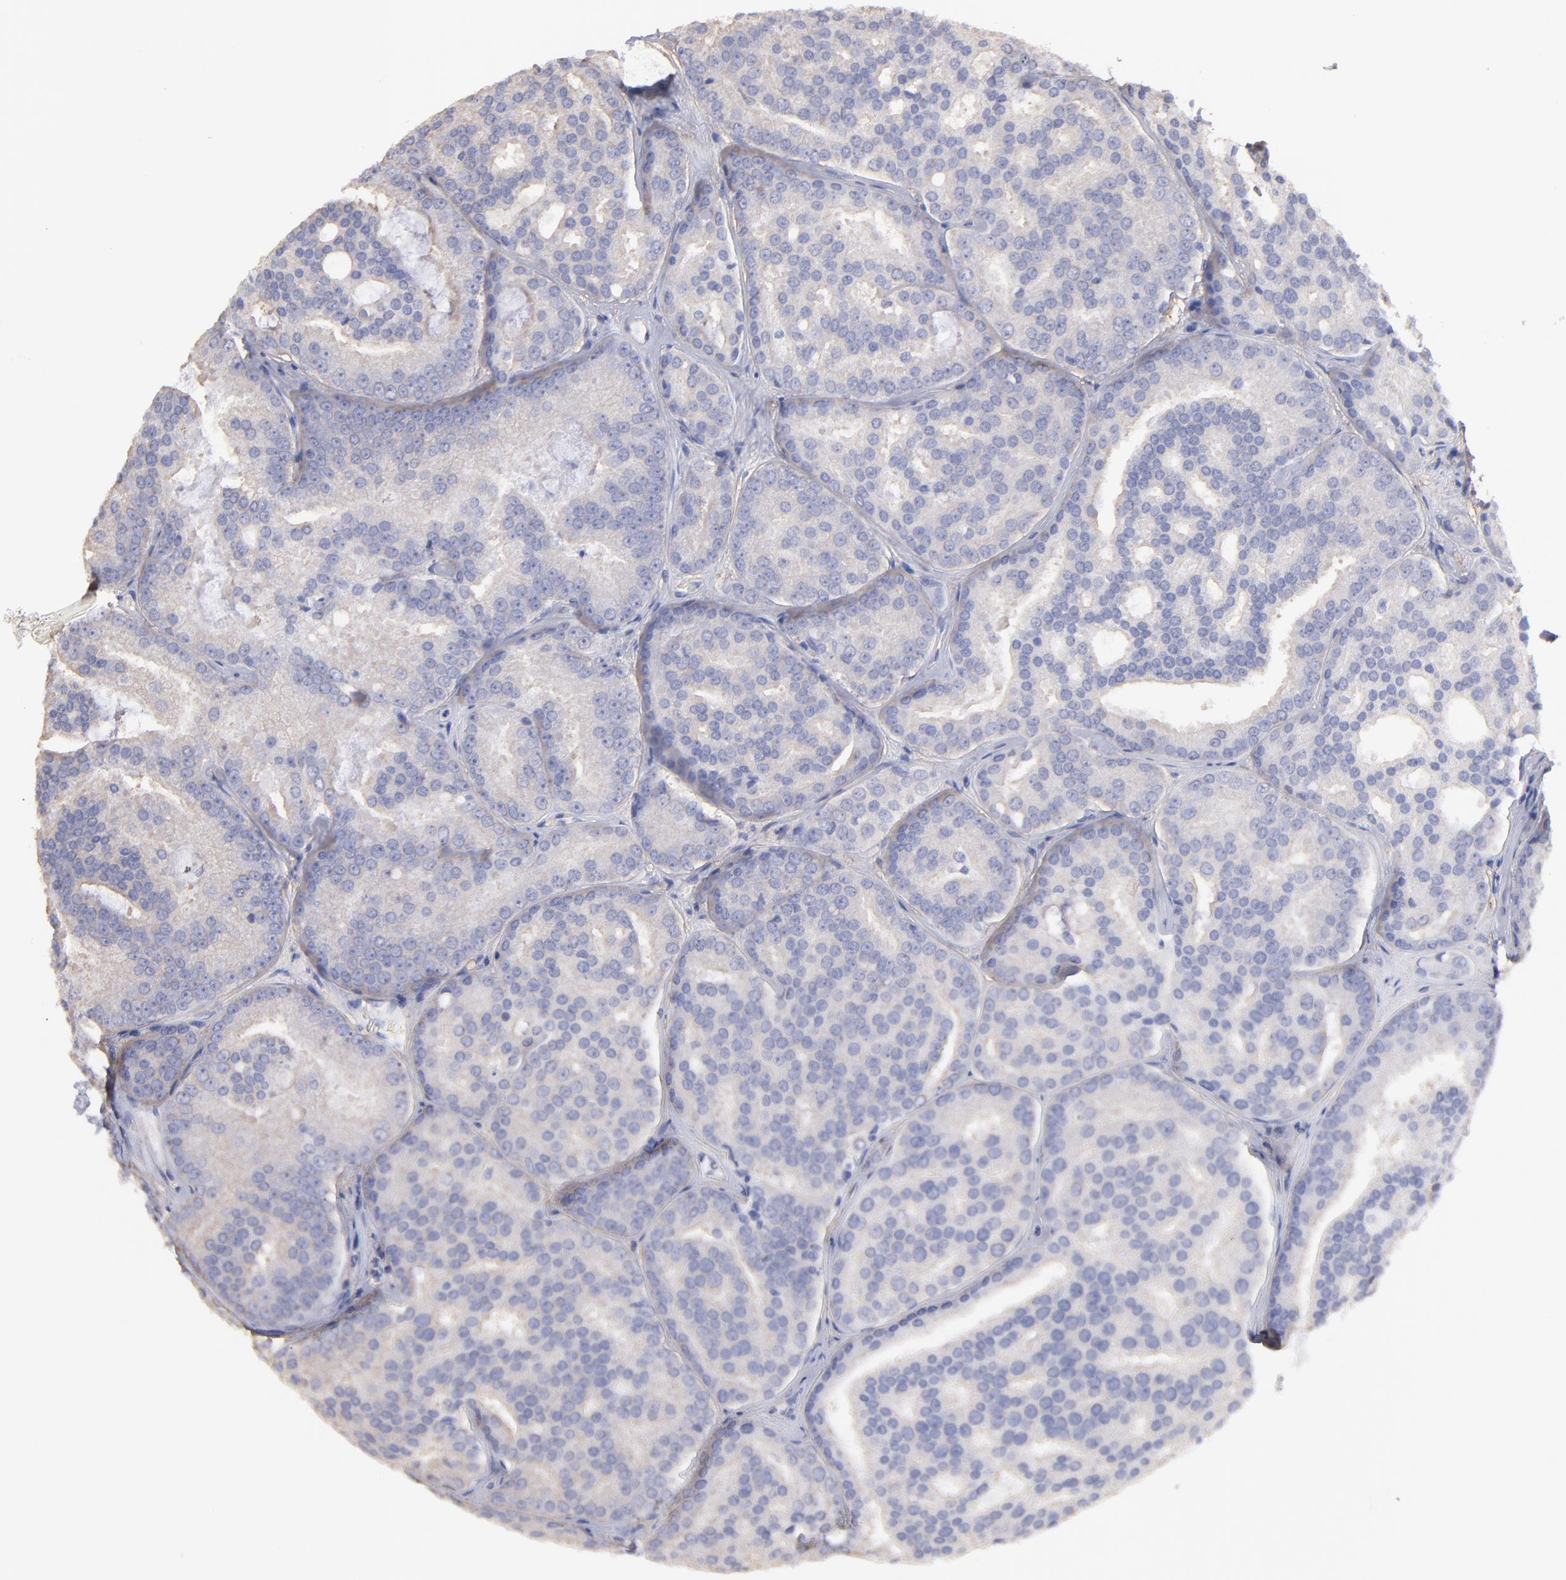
{"staining": {"intensity": "weak", "quantity": "25%-75%", "location": "cytoplasmic/membranous"}, "tissue": "prostate cancer", "cell_type": "Tumor cells", "image_type": "cancer", "snomed": [{"axis": "morphology", "description": "Adenocarcinoma, High grade"}, {"axis": "topography", "description": "Prostate"}], "caption": "Immunohistochemistry micrograph of human adenocarcinoma (high-grade) (prostate) stained for a protein (brown), which exhibits low levels of weak cytoplasmic/membranous staining in about 25%-75% of tumor cells.", "gene": "MAP2K2", "patient": {"sex": "male", "age": 64}}